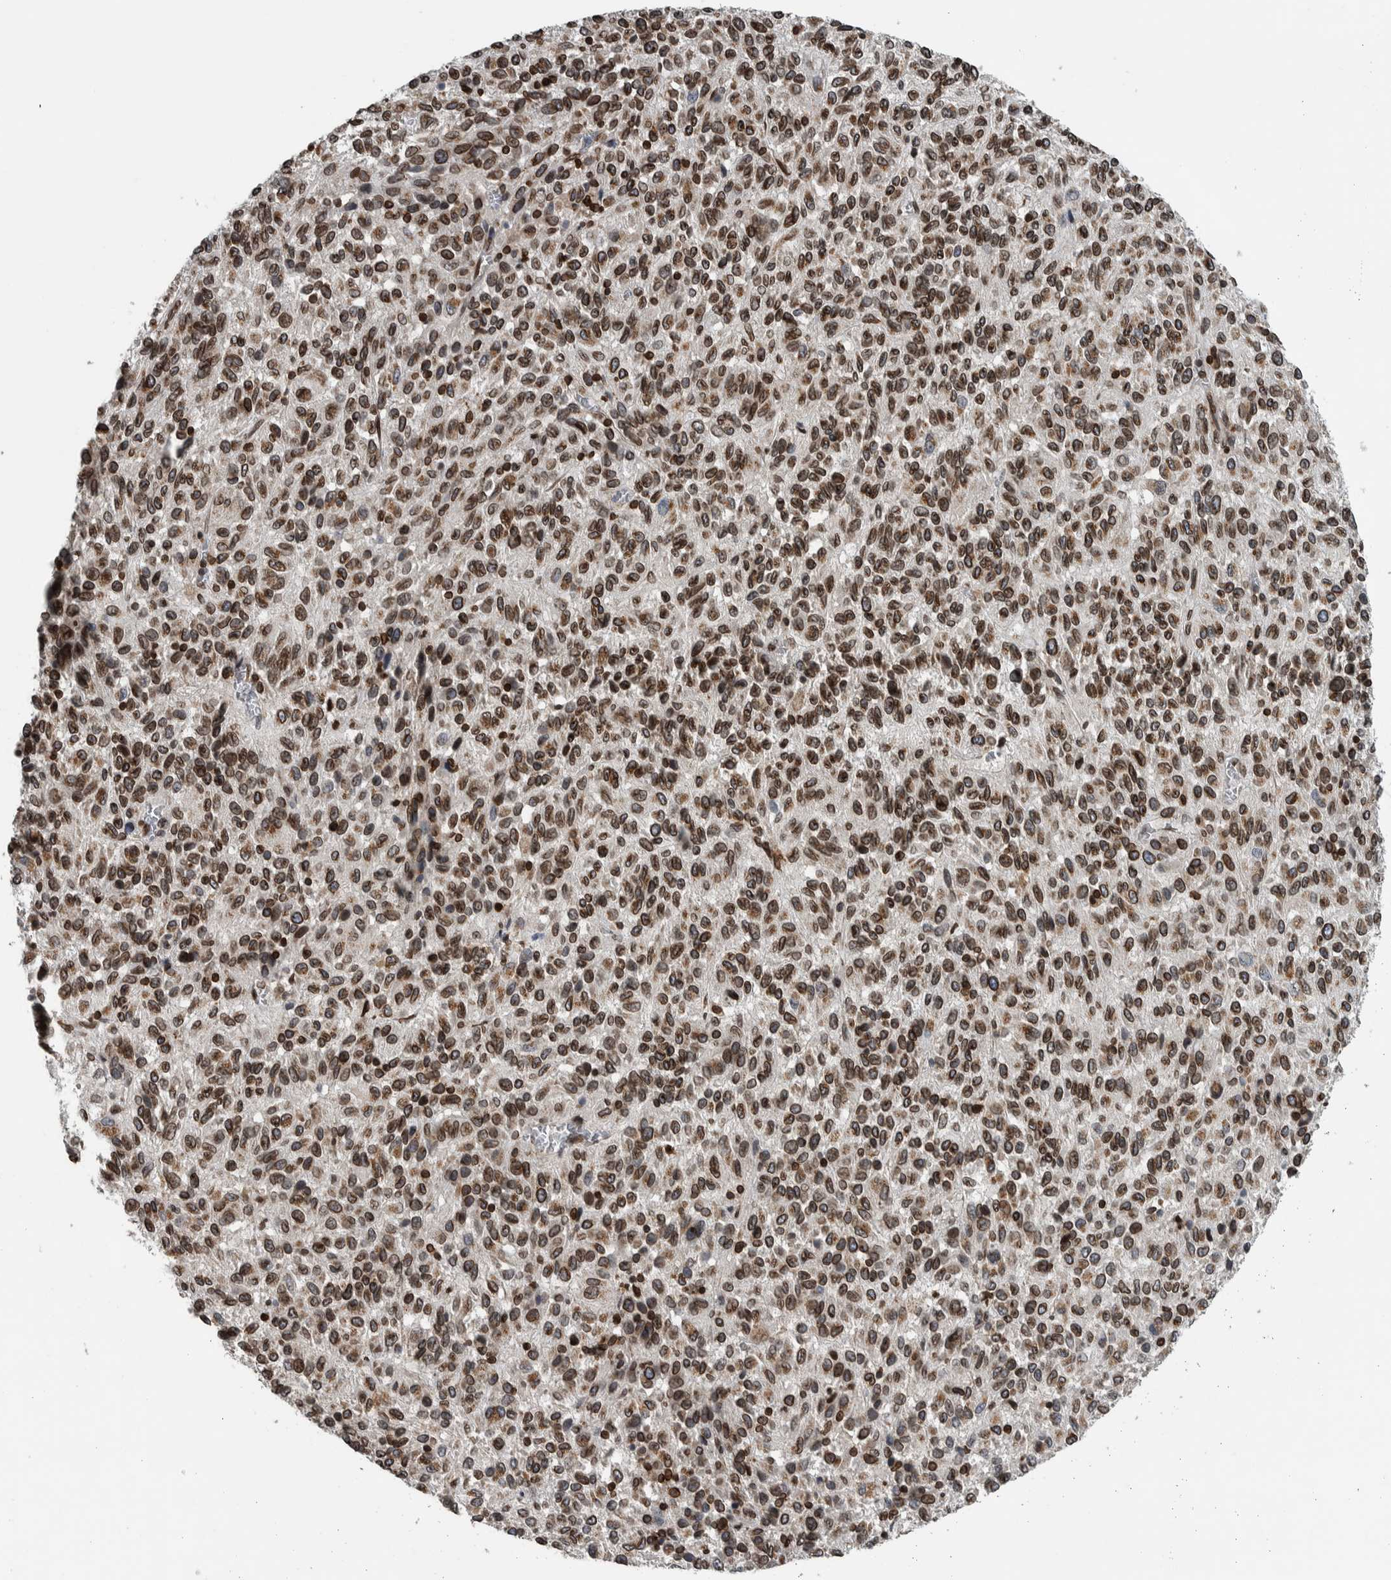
{"staining": {"intensity": "moderate", "quantity": ">75%", "location": "cytoplasmic/membranous,nuclear"}, "tissue": "melanoma", "cell_type": "Tumor cells", "image_type": "cancer", "snomed": [{"axis": "morphology", "description": "Malignant melanoma, Metastatic site"}, {"axis": "topography", "description": "Lung"}], "caption": "A high-resolution photomicrograph shows immunohistochemistry (IHC) staining of malignant melanoma (metastatic site), which reveals moderate cytoplasmic/membranous and nuclear positivity in approximately >75% of tumor cells.", "gene": "FAM135B", "patient": {"sex": "male", "age": 64}}